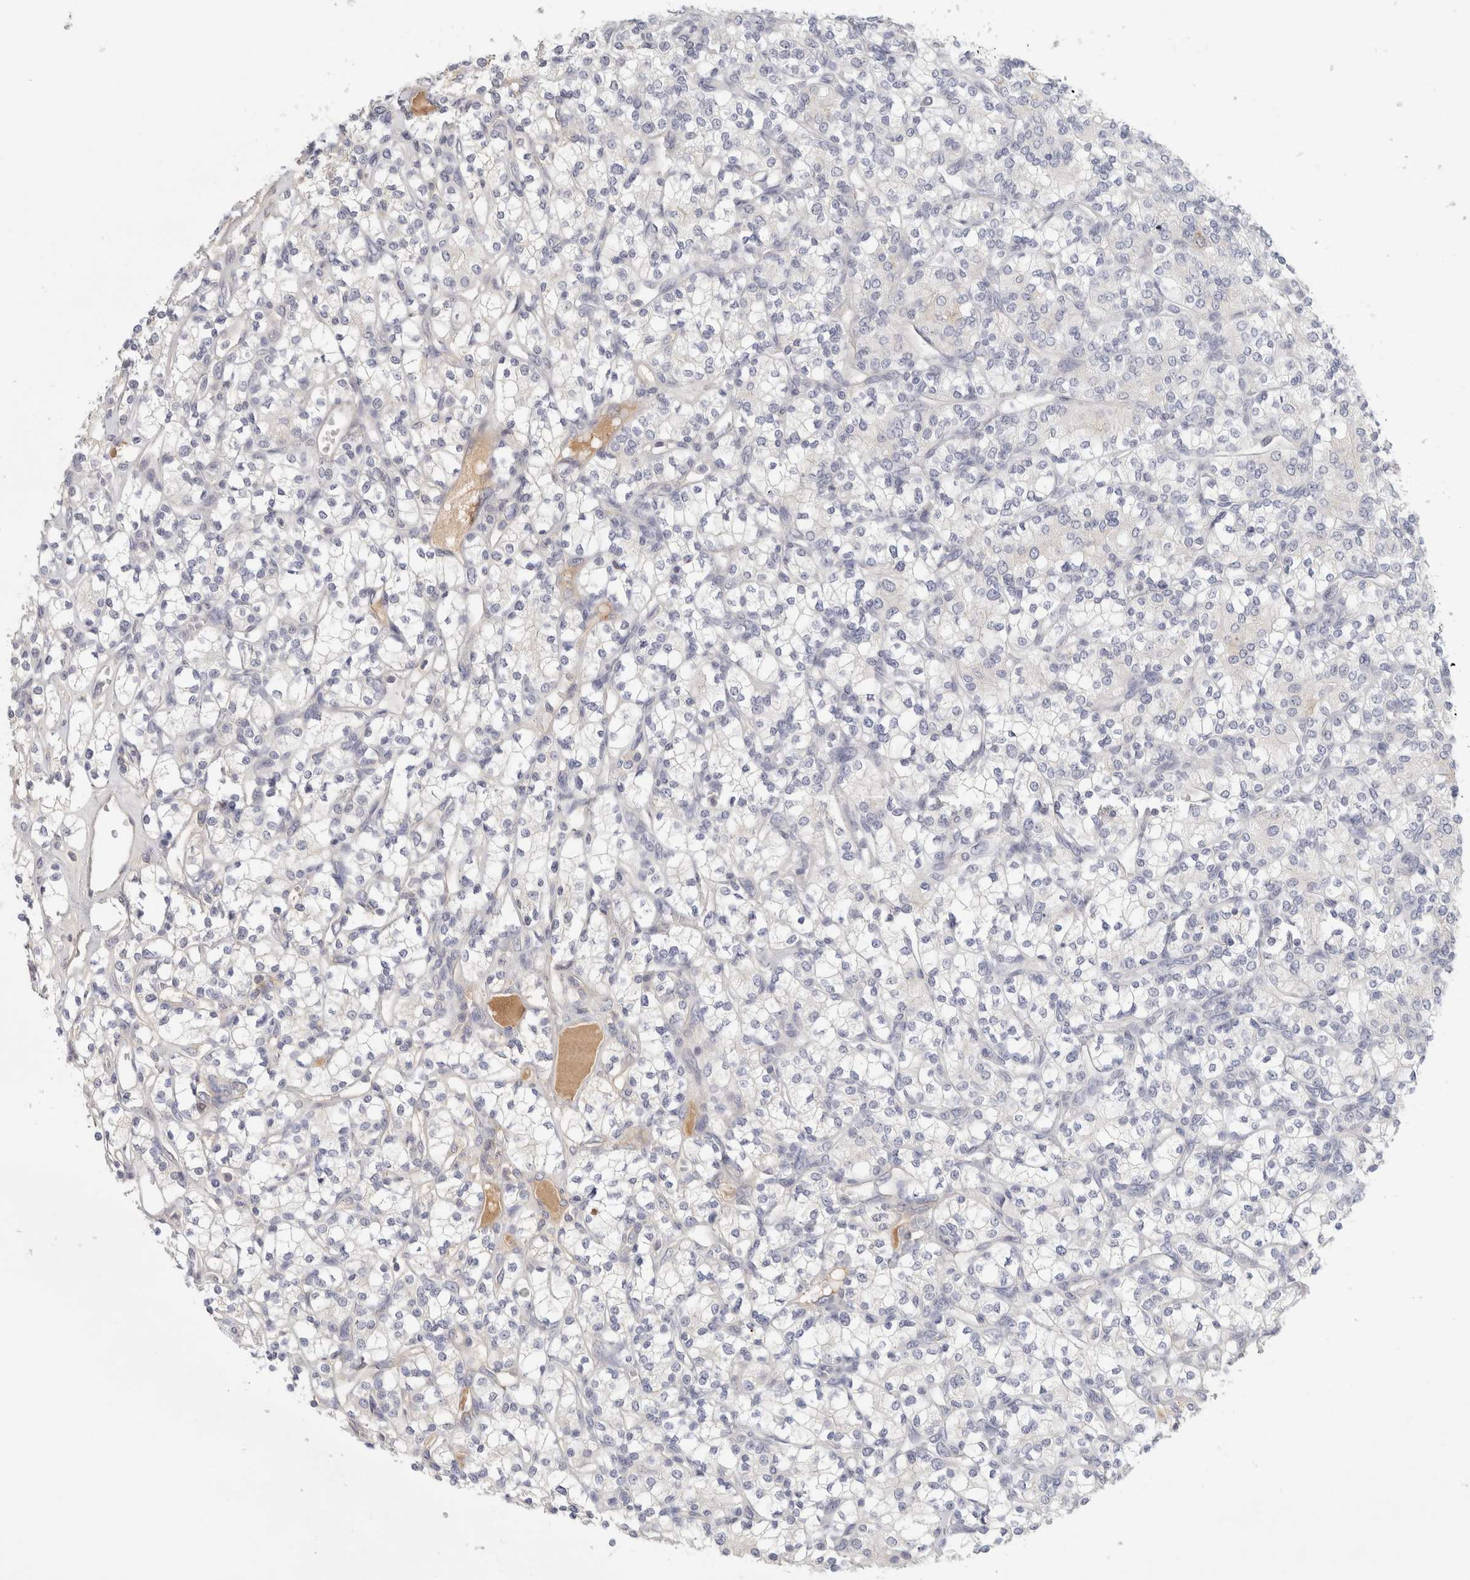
{"staining": {"intensity": "negative", "quantity": "none", "location": "none"}, "tissue": "renal cancer", "cell_type": "Tumor cells", "image_type": "cancer", "snomed": [{"axis": "morphology", "description": "Adenocarcinoma, NOS"}, {"axis": "topography", "description": "Kidney"}], "caption": "The histopathology image exhibits no staining of tumor cells in adenocarcinoma (renal).", "gene": "STK31", "patient": {"sex": "male", "age": 77}}